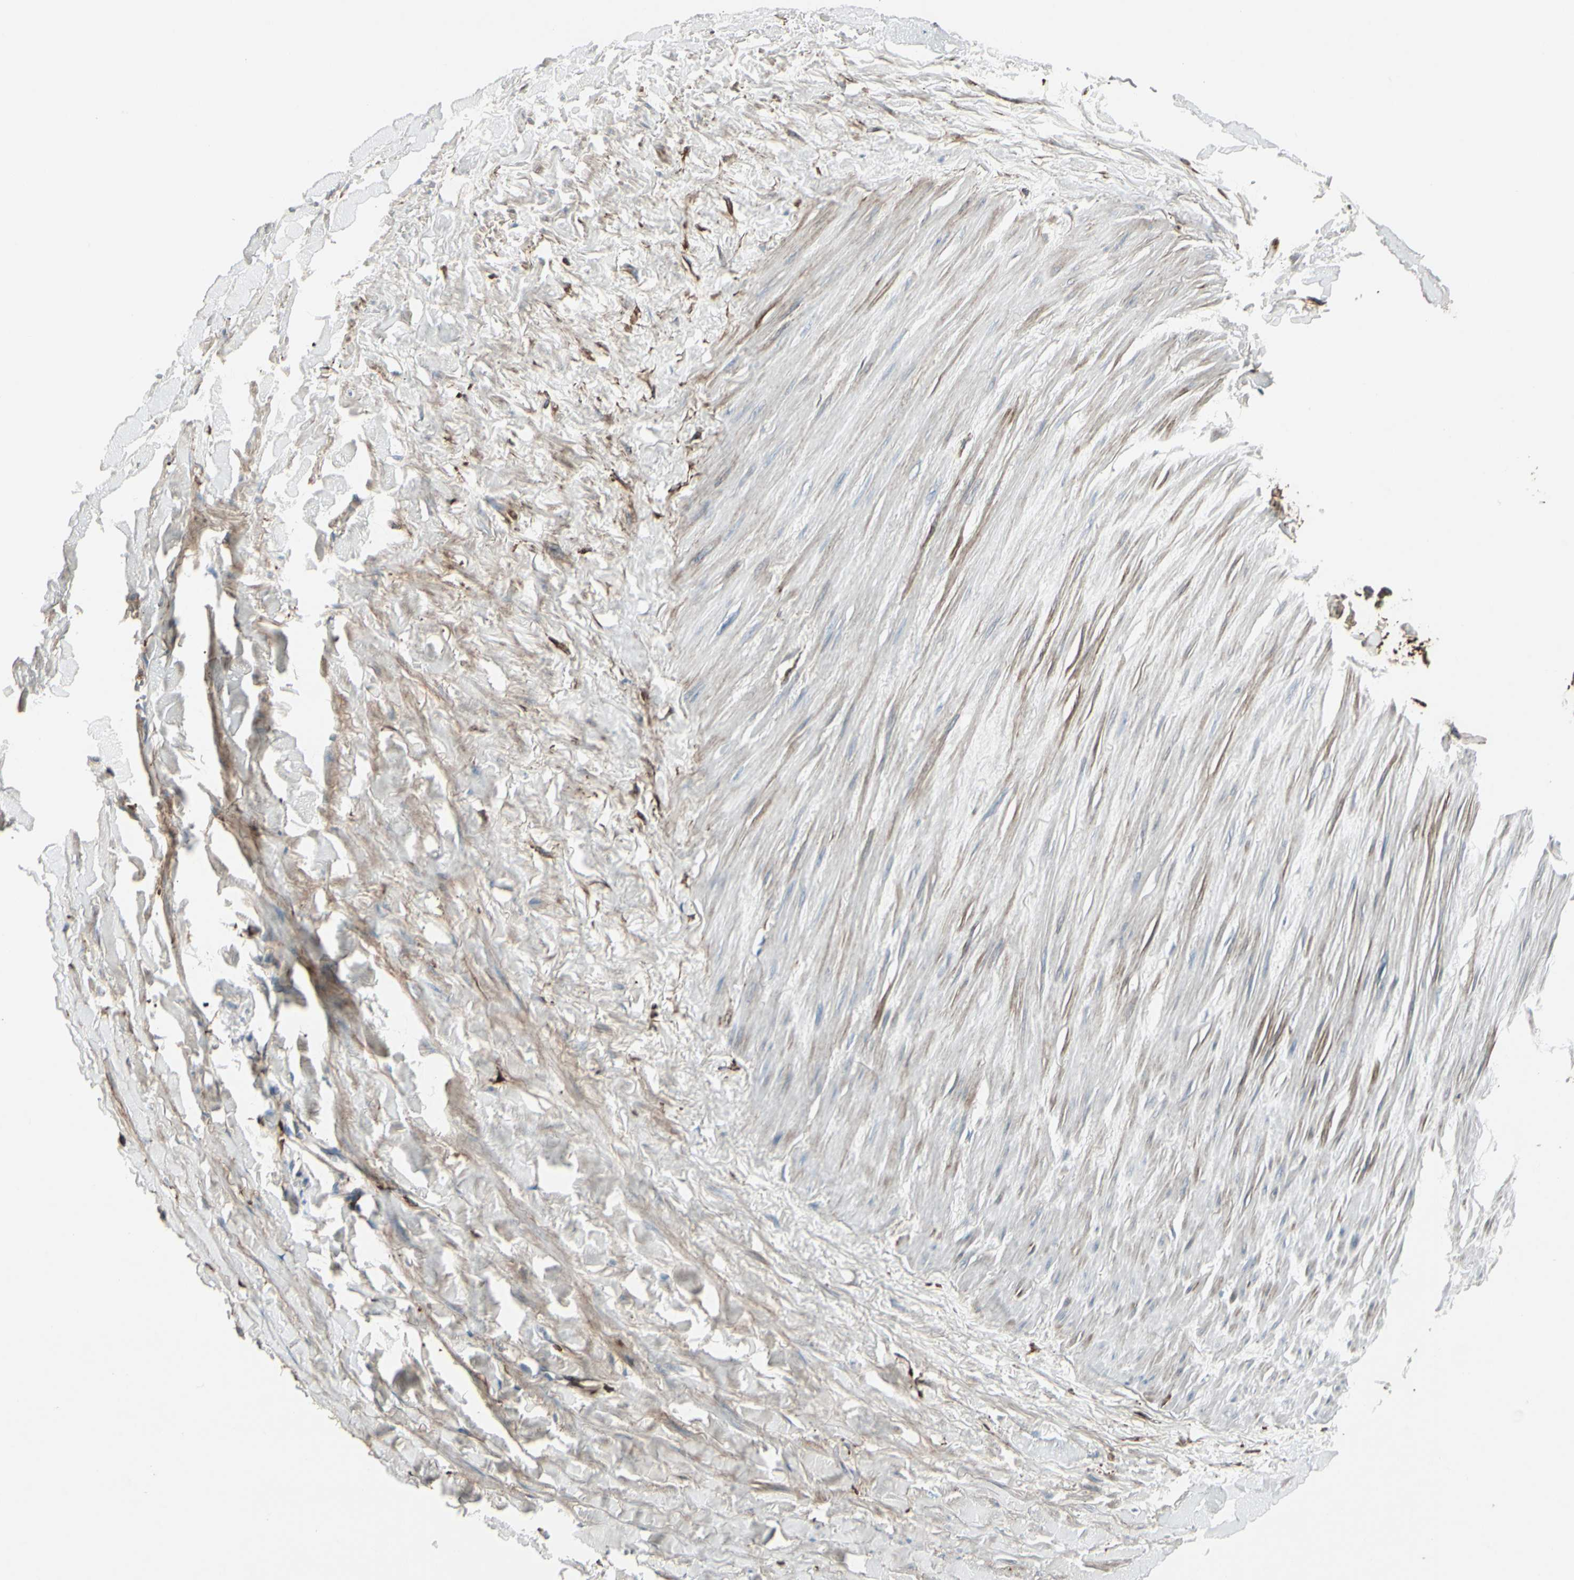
{"staining": {"intensity": "negative", "quantity": "none", "location": "none"}, "tissue": "adipose tissue", "cell_type": "Adipocytes", "image_type": "normal", "snomed": [{"axis": "morphology", "description": "Normal tissue, NOS"}, {"axis": "topography", "description": "Adipose tissue"}, {"axis": "topography", "description": "Peripheral nerve tissue"}], "caption": "Immunohistochemical staining of normal adipose tissue shows no significant expression in adipocytes.", "gene": "IGHG1", "patient": {"sex": "male", "age": 52}}